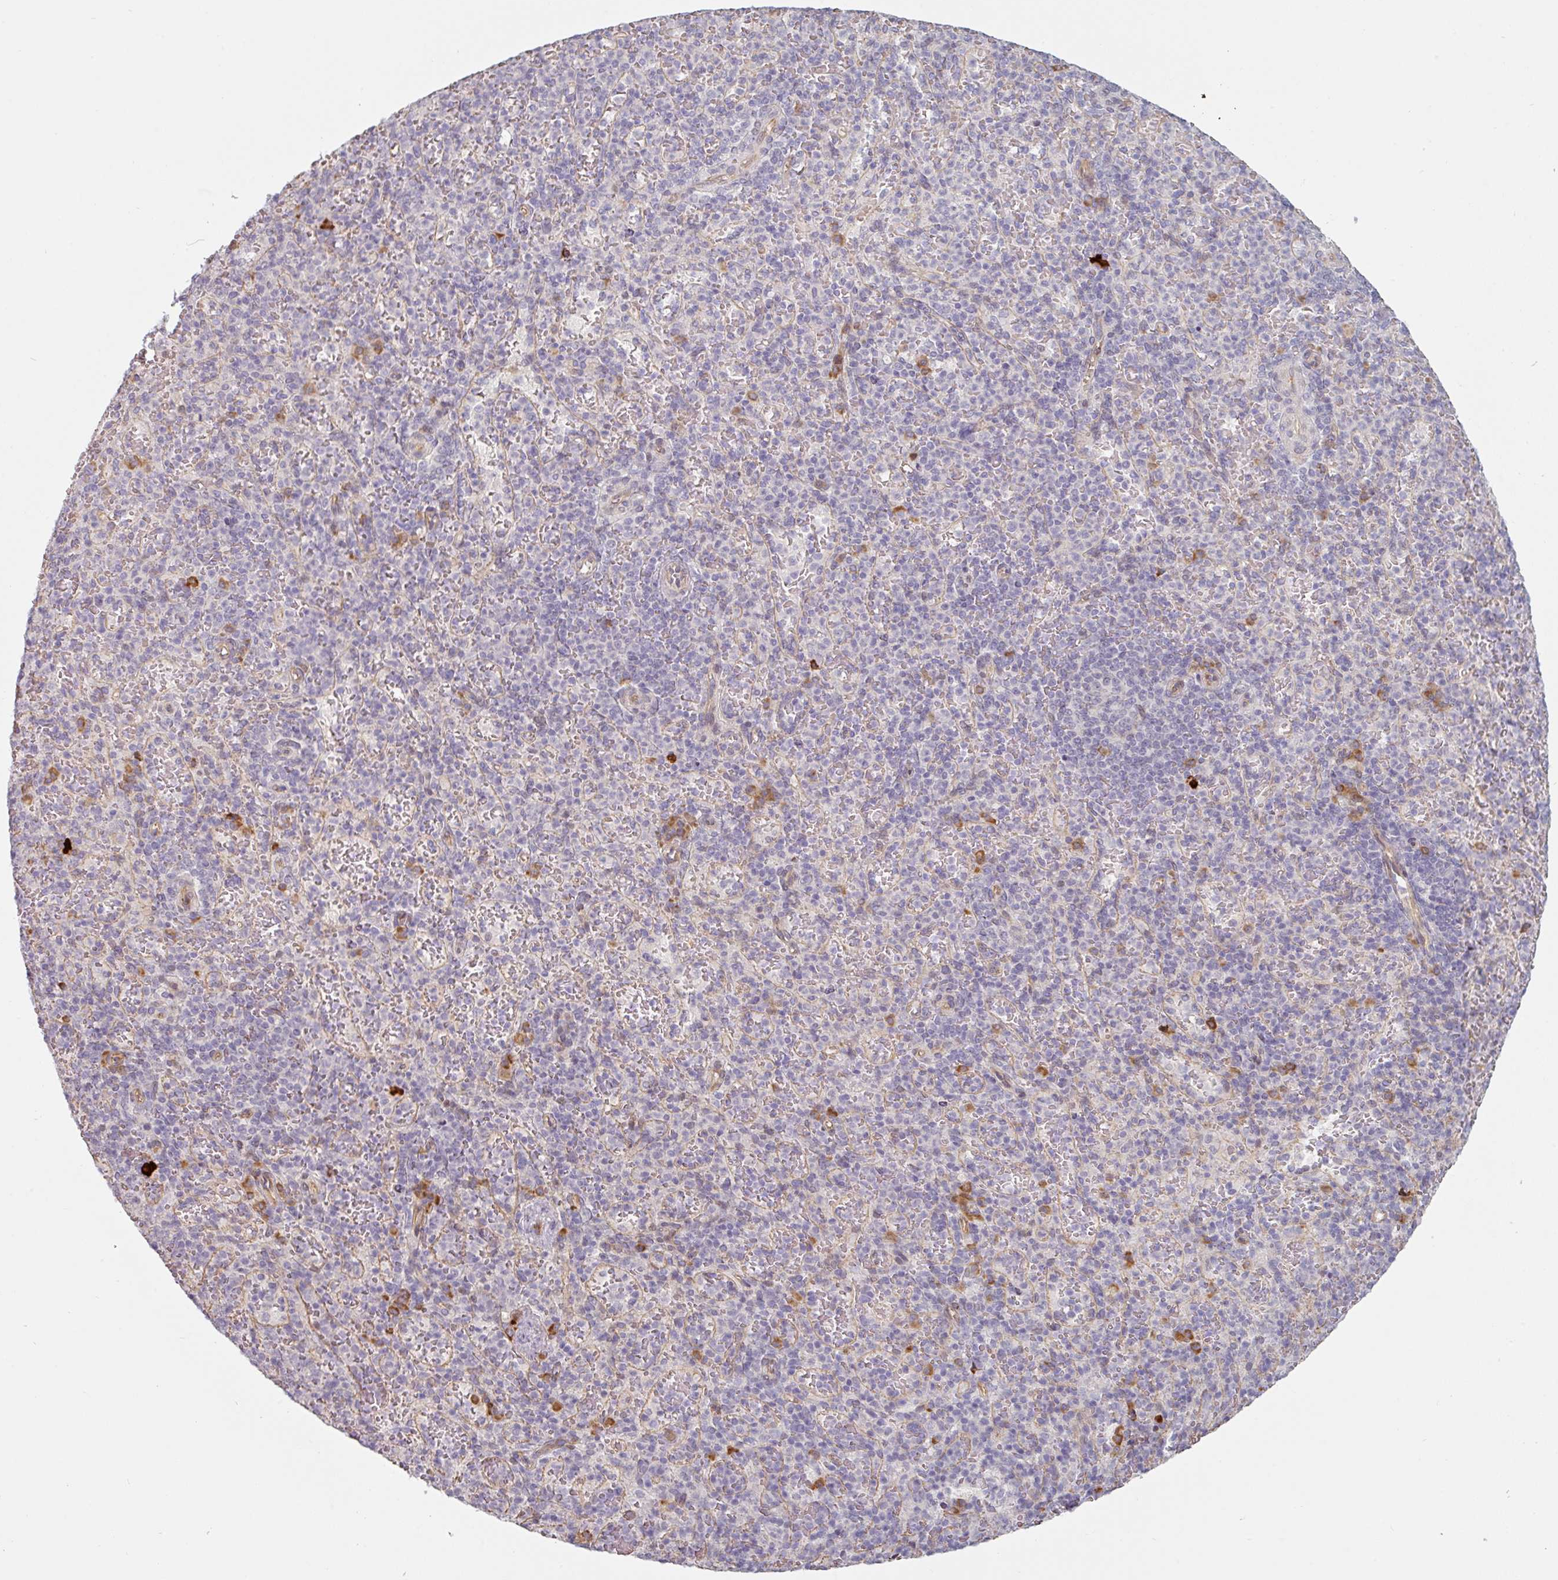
{"staining": {"intensity": "negative", "quantity": "none", "location": "none"}, "tissue": "spleen", "cell_type": "Cells in red pulp", "image_type": "normal", "snomed": [{"axis": "morphology", "description": "Normal tissue, NOS"}, {"axis": "topography", "description": "Spleen"}], "caption": "Cells in red pulp are negative for protein expression in unremarkable human spleen.", "gene": "CEP78", "patient": {"sex": "female", "age": 74}}